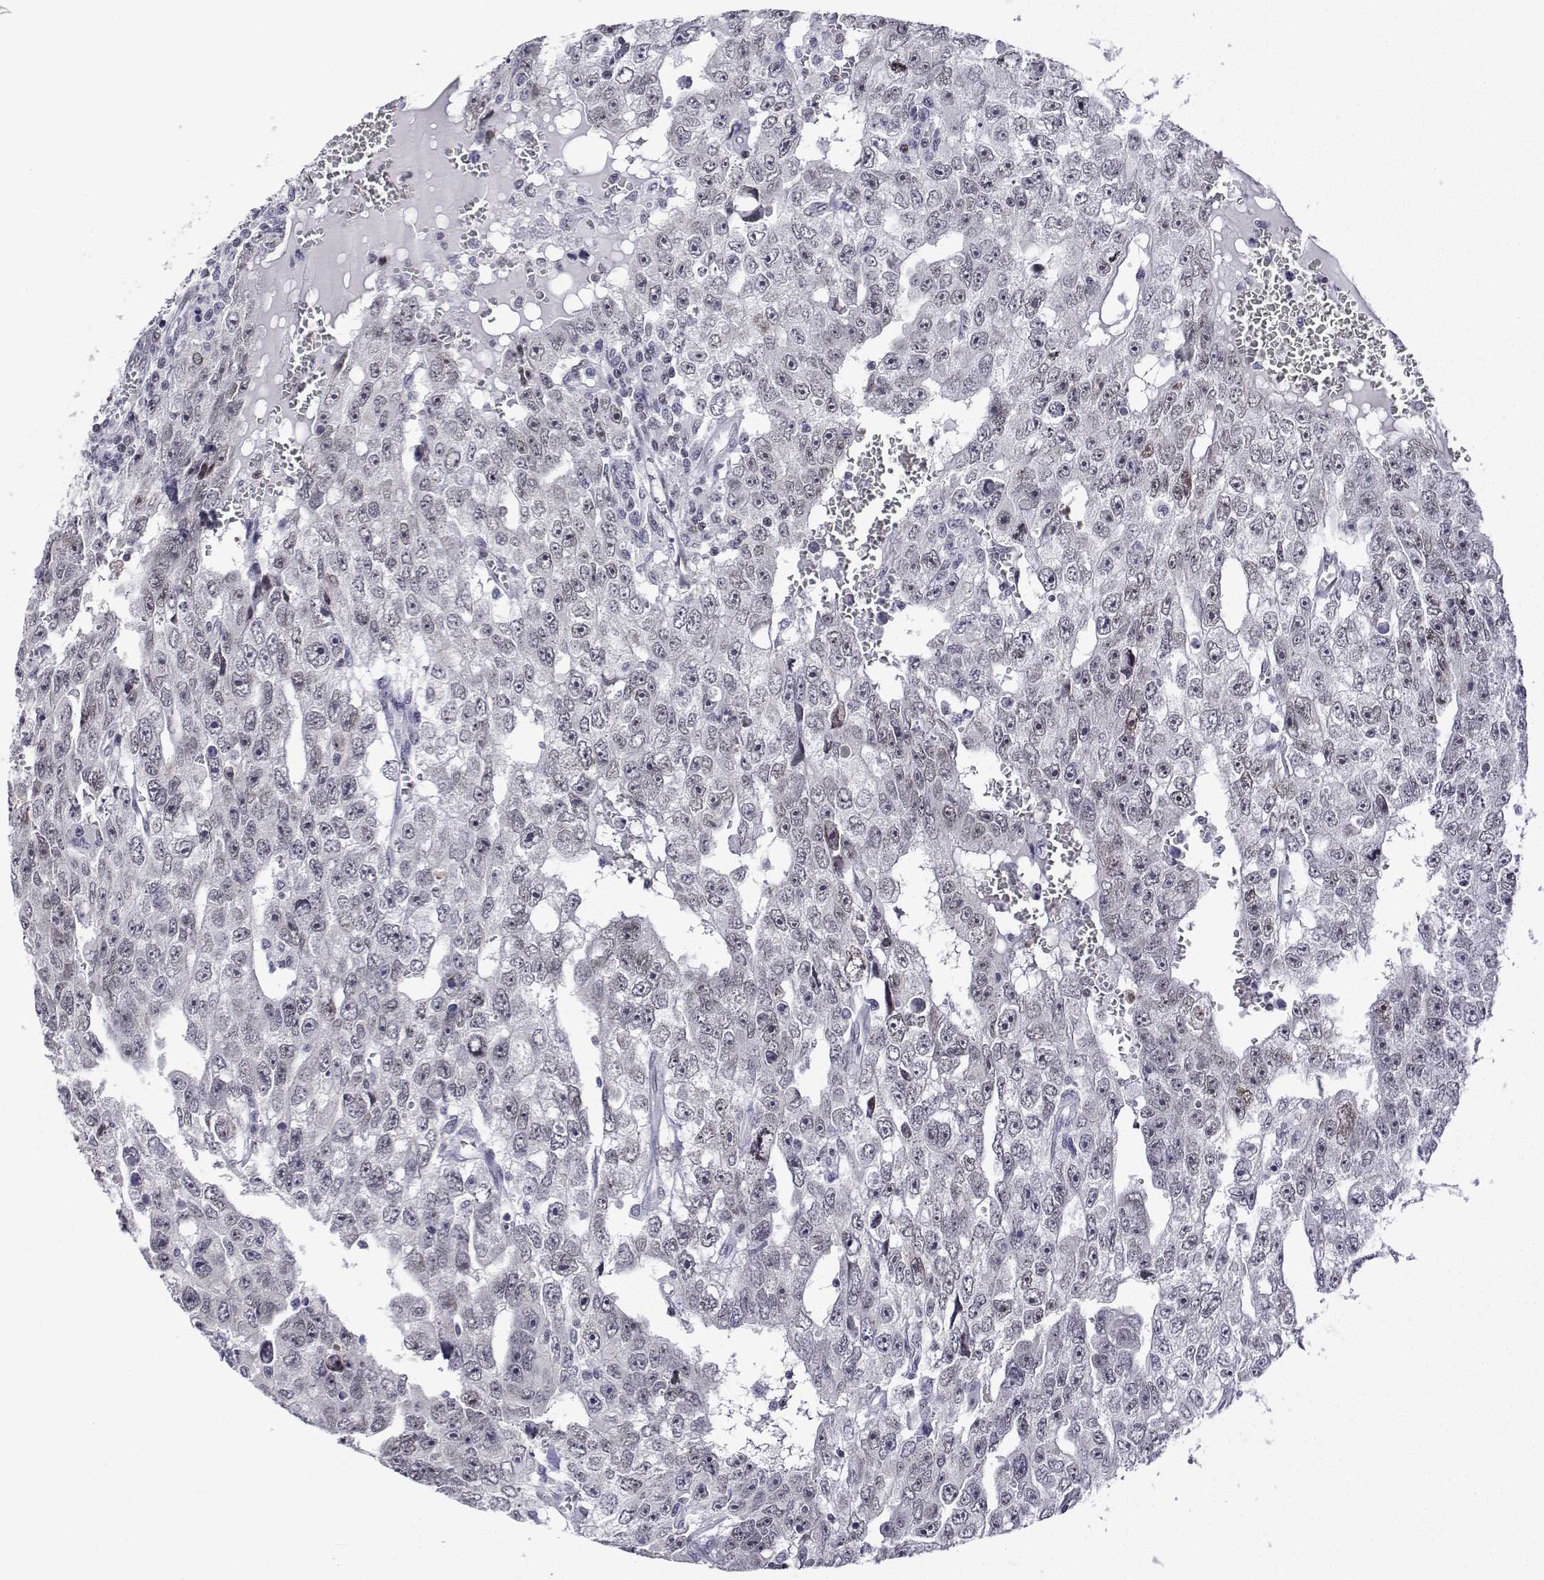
{"staining": {"intensity": "negative", "quantity": "none", "location": "none"}, "tissue": "testis cancer", "cell_type": "Tumor cells", "image_type": "cancer", "snomed": [{"axis": "morphology", "description": "Carcinoma, Embryonal, NOS"}, {"axis": "topography", "description": "Testis"}], "caption": "An IHC photomicrograph of embryonal carcinoma (testis) is shown. There is no staining in tumor cells of embryonal carcinoma (testis).", "gene": "XPC", "patient": {"sex": "male", "age": 20}}